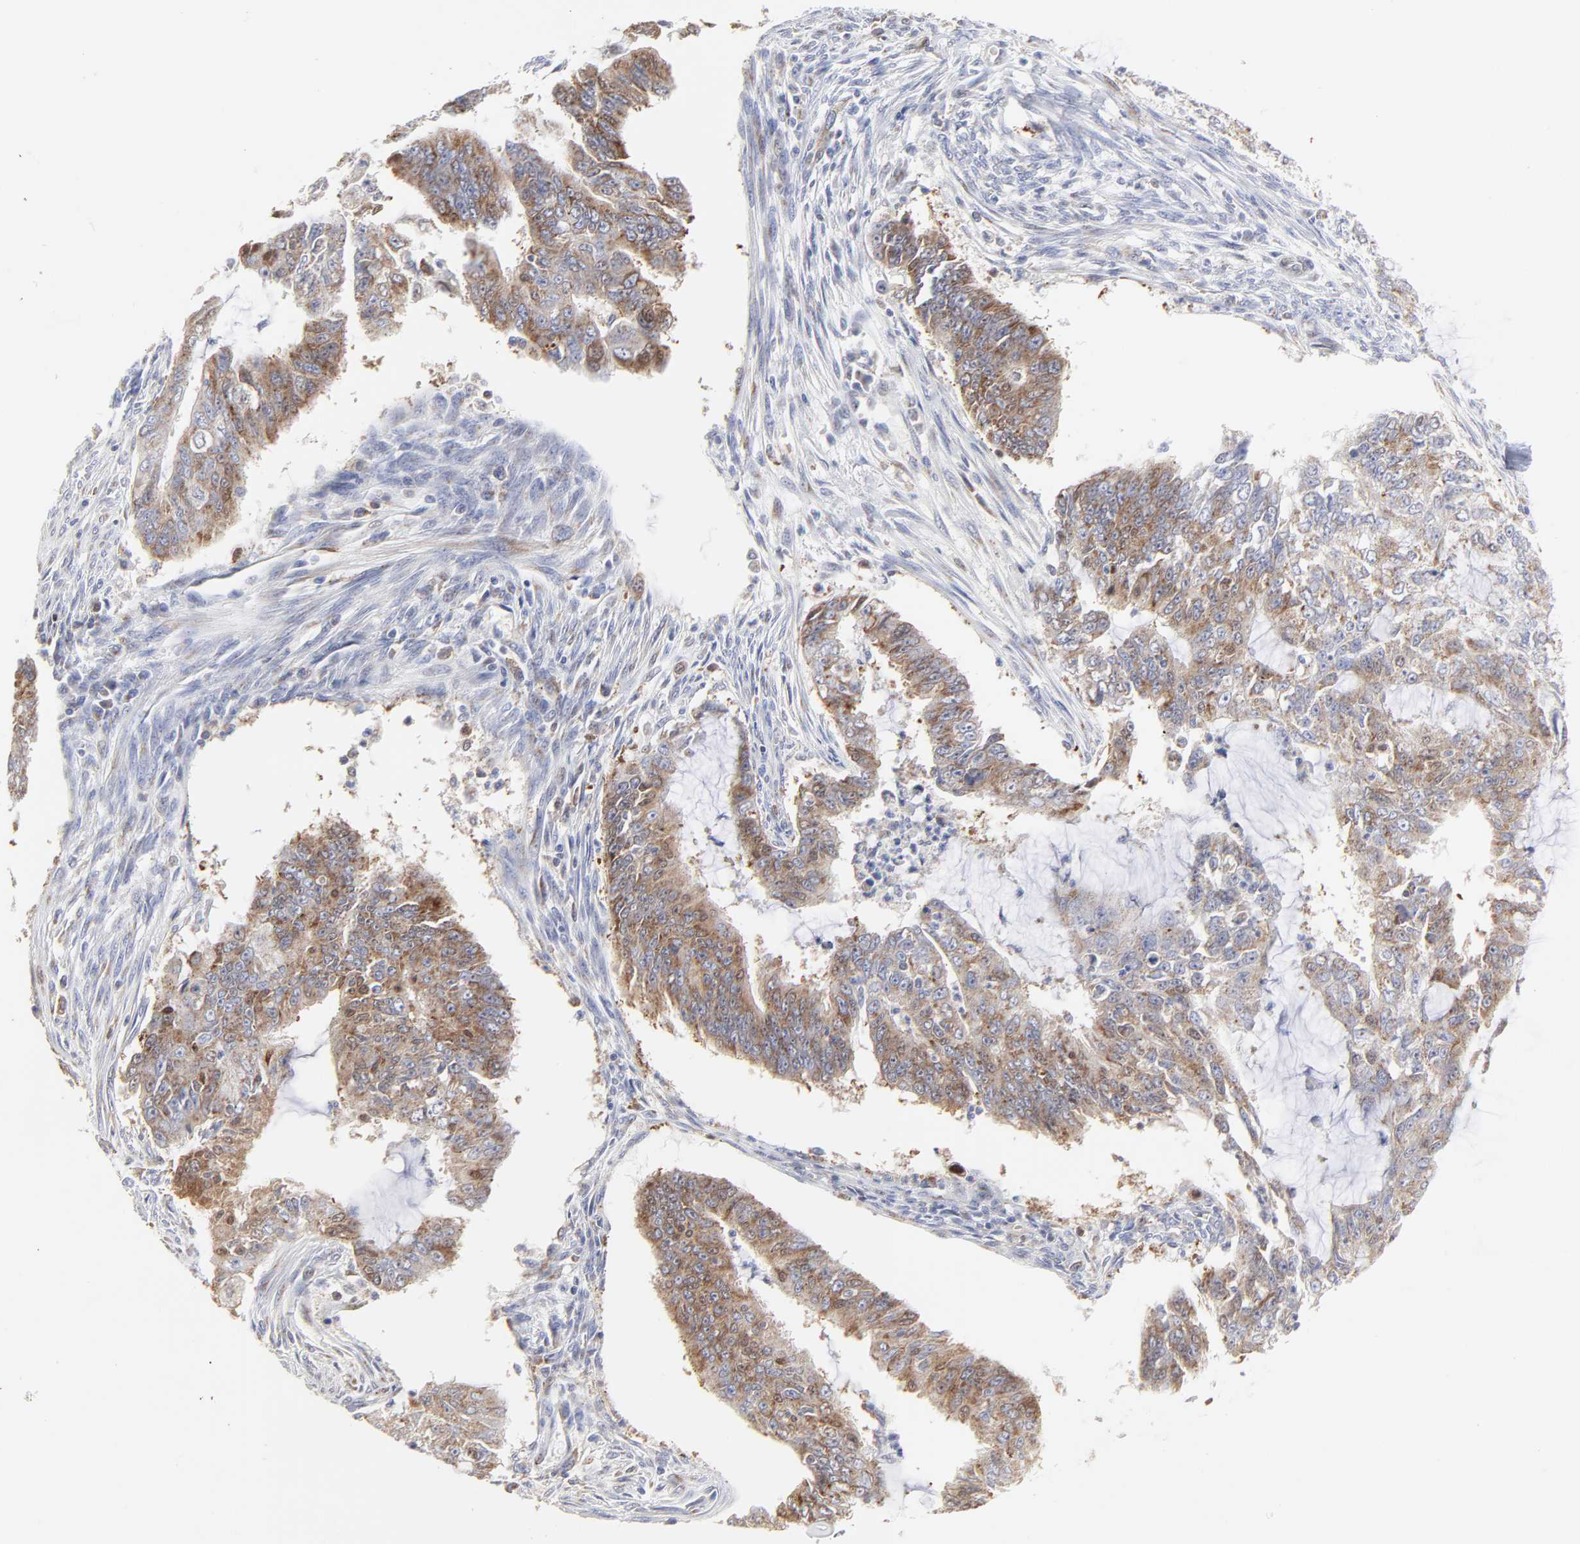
{"staining": {"intensity": "moderate", "quantity": "25%-75%", "location": "cytoplasmic/membranous"}, "tissue": "endometrial cancer", "cell_type": "Tumor cells", "image_type": "cancer", "snomed": [{"axis": "morphology", "description": "Adenocarcinoma, NOS"}, {"axis": "topography", "description": "Endometrium"}], "caption": "Immunohistochemistry (IHC) image of endometrial cancer stained for a protein (brown), which shows medium levels of moderate cytoplasmic/membranous expression in approximately 25%-75% of tumor cells.", "gene": "NCAPH", "patient": {"sex": "female", "age": 75}}